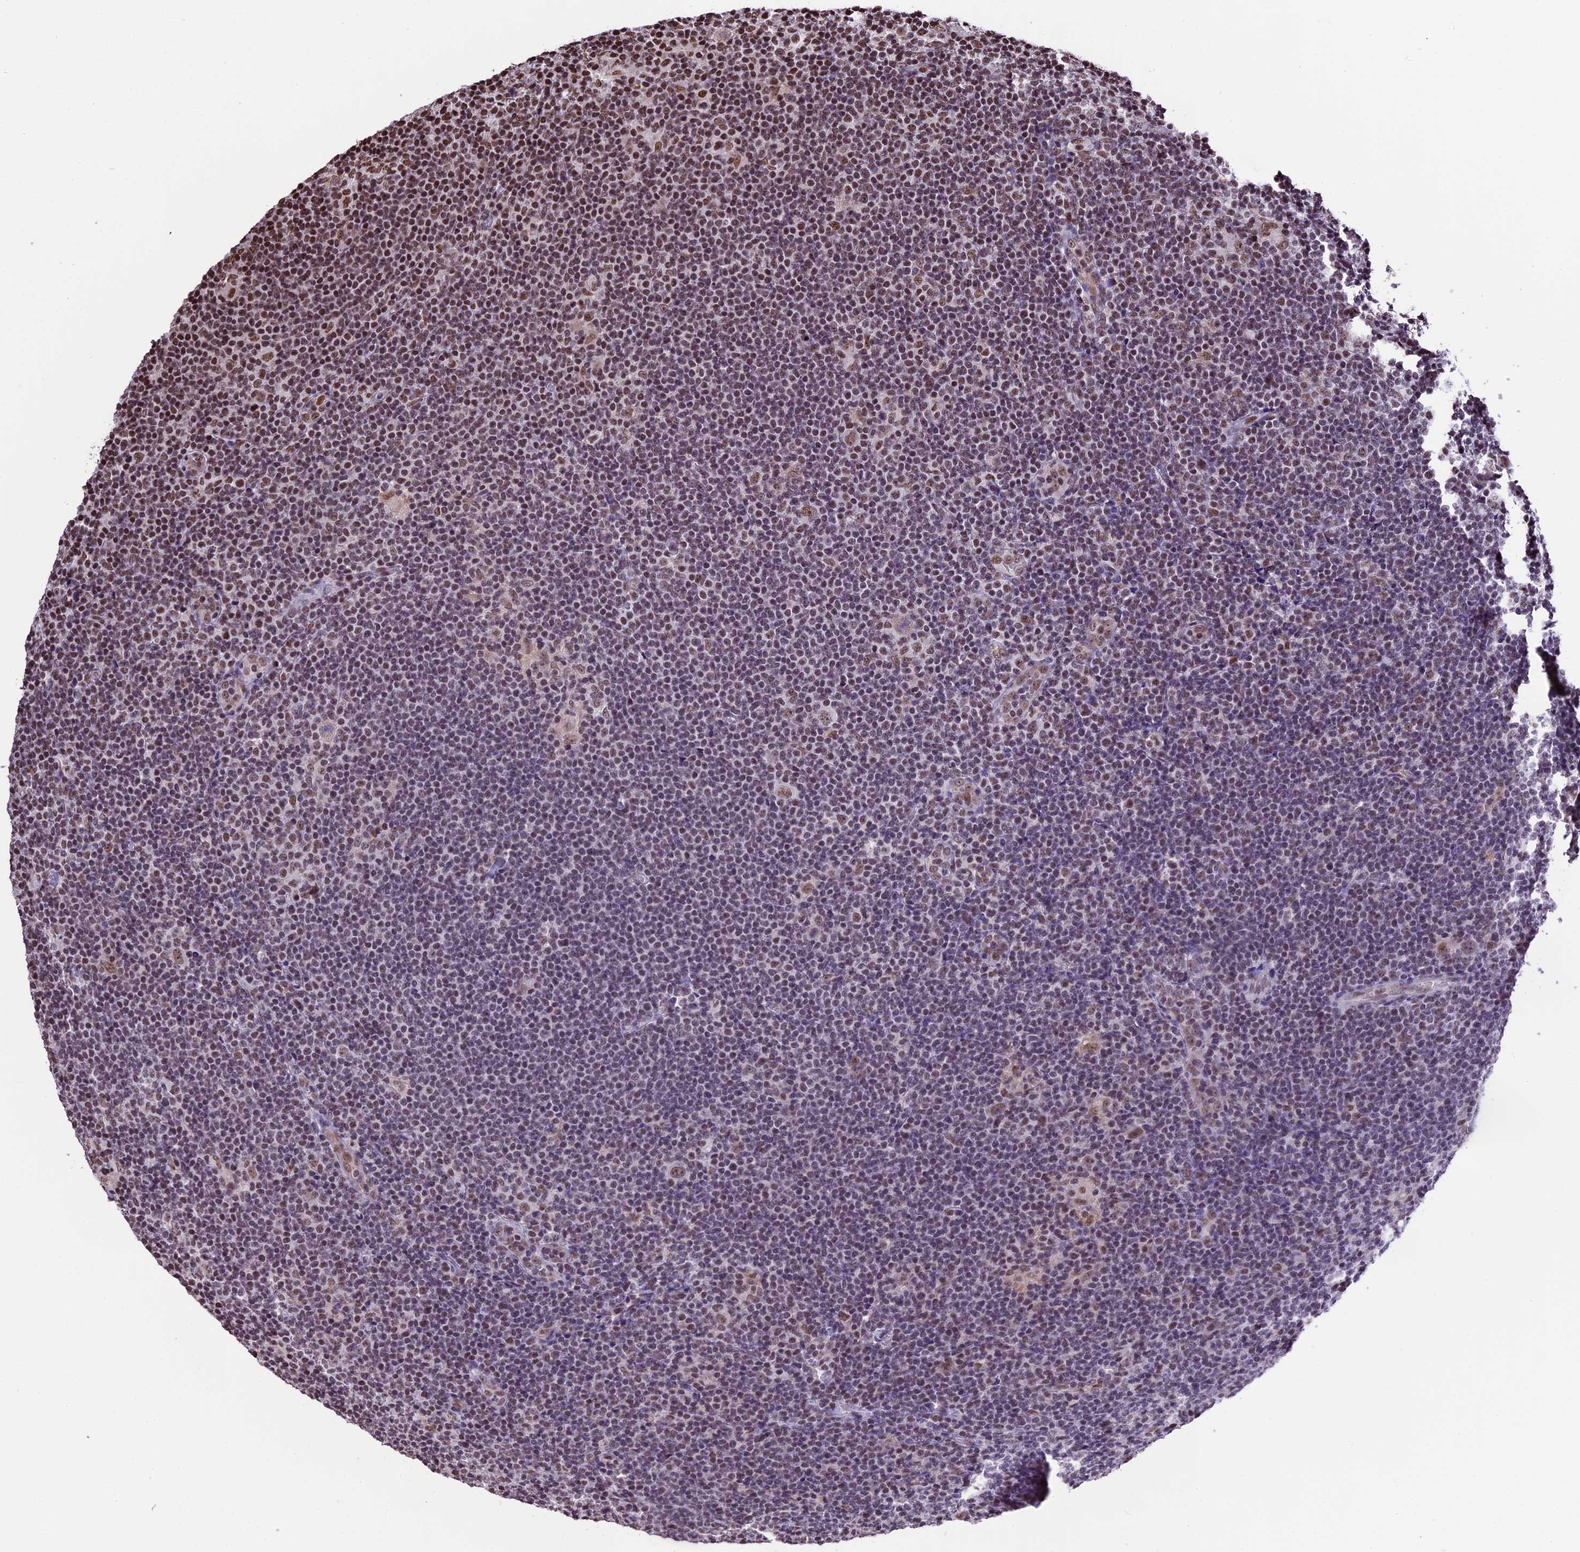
{"staining": {"intensity": "moderate", "quantity": ">75%", "location": "nuclear"}, "tissue": "lymphoma", "cell_type": "Tumor cells", "image_type": "cancer", "snomed": [{"axis": "morphology", "description": "Hodgkin's disease, NOS"}, {"axis": "topography", "description": "Lymph node"}], "caption": "Immunohistochemistry (IHC) image of Hodgkin's disease stained for a protein (brown), which exhibits medium levels of moderate nuclear staining in about >75% of tumor cells.", "gene": "POLR3E", "patient": {"sex": "female", "age": 57}}